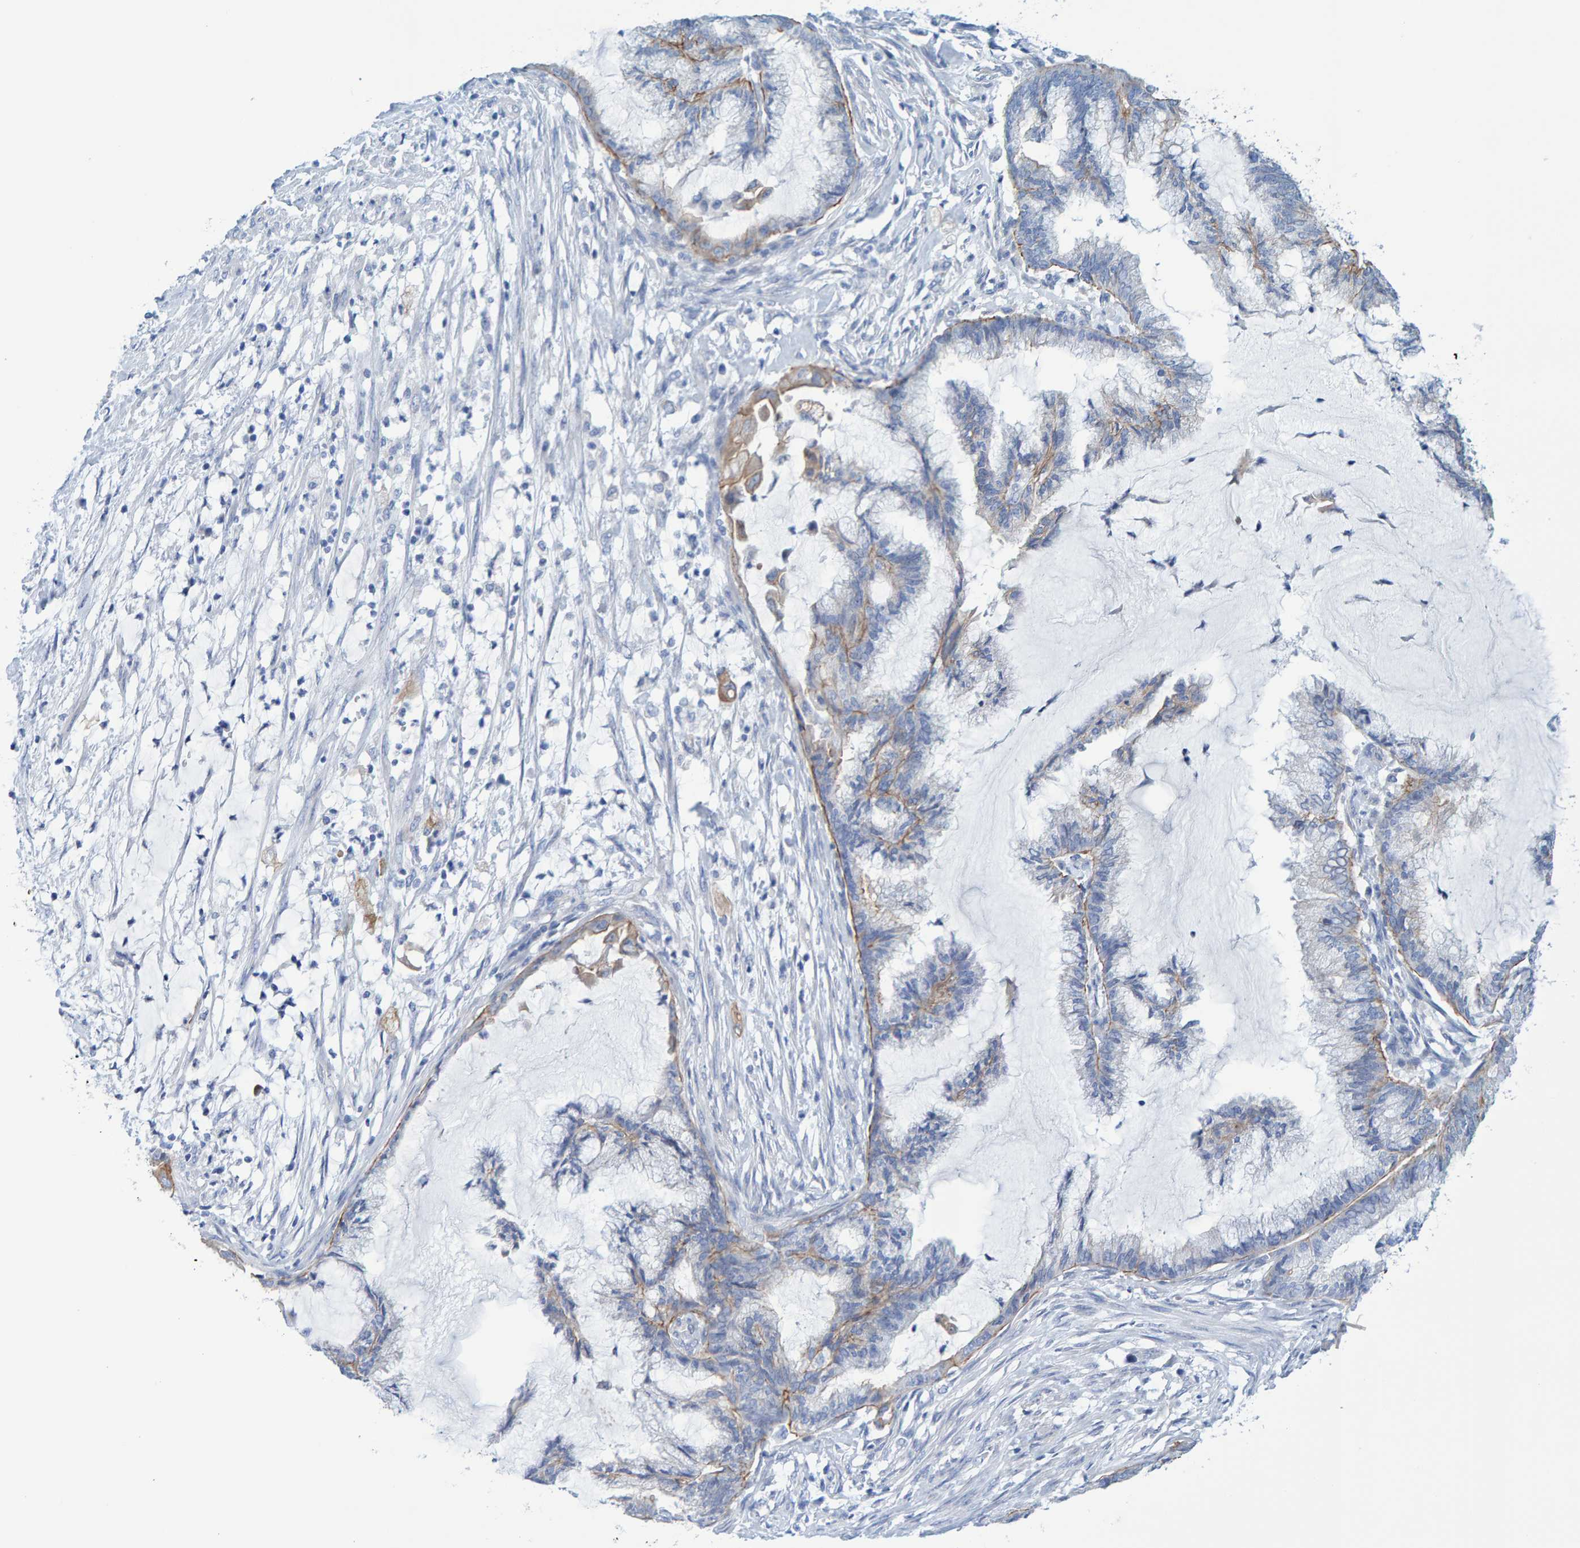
{"staining": {"intensity": "moderate", "quantity": "<25%", "location": "cytoplasmic/membranous"}, "tissue": "endometrial cancer", "cell_type": "Tumor cells", "image_type": "cancer", "snomed": [{"axis": "morphology", "description": "Adenocarcinoma, NOS"}, {"axis": "topography", "description": "Endometrium"}], "caption": "A photomicrograph of endometrial cancer (adenocarcinoma) stained for a protein reveals moderate cytoplasmic/membranous brown staining in tumor cells. The staining is performed using DAB brown chromogen to label protein expression. The nuclei are counter-stained blue using hematoxylin.", "gene": "JAKMIP3", "patient": {"sex": "female", "age": 86}}